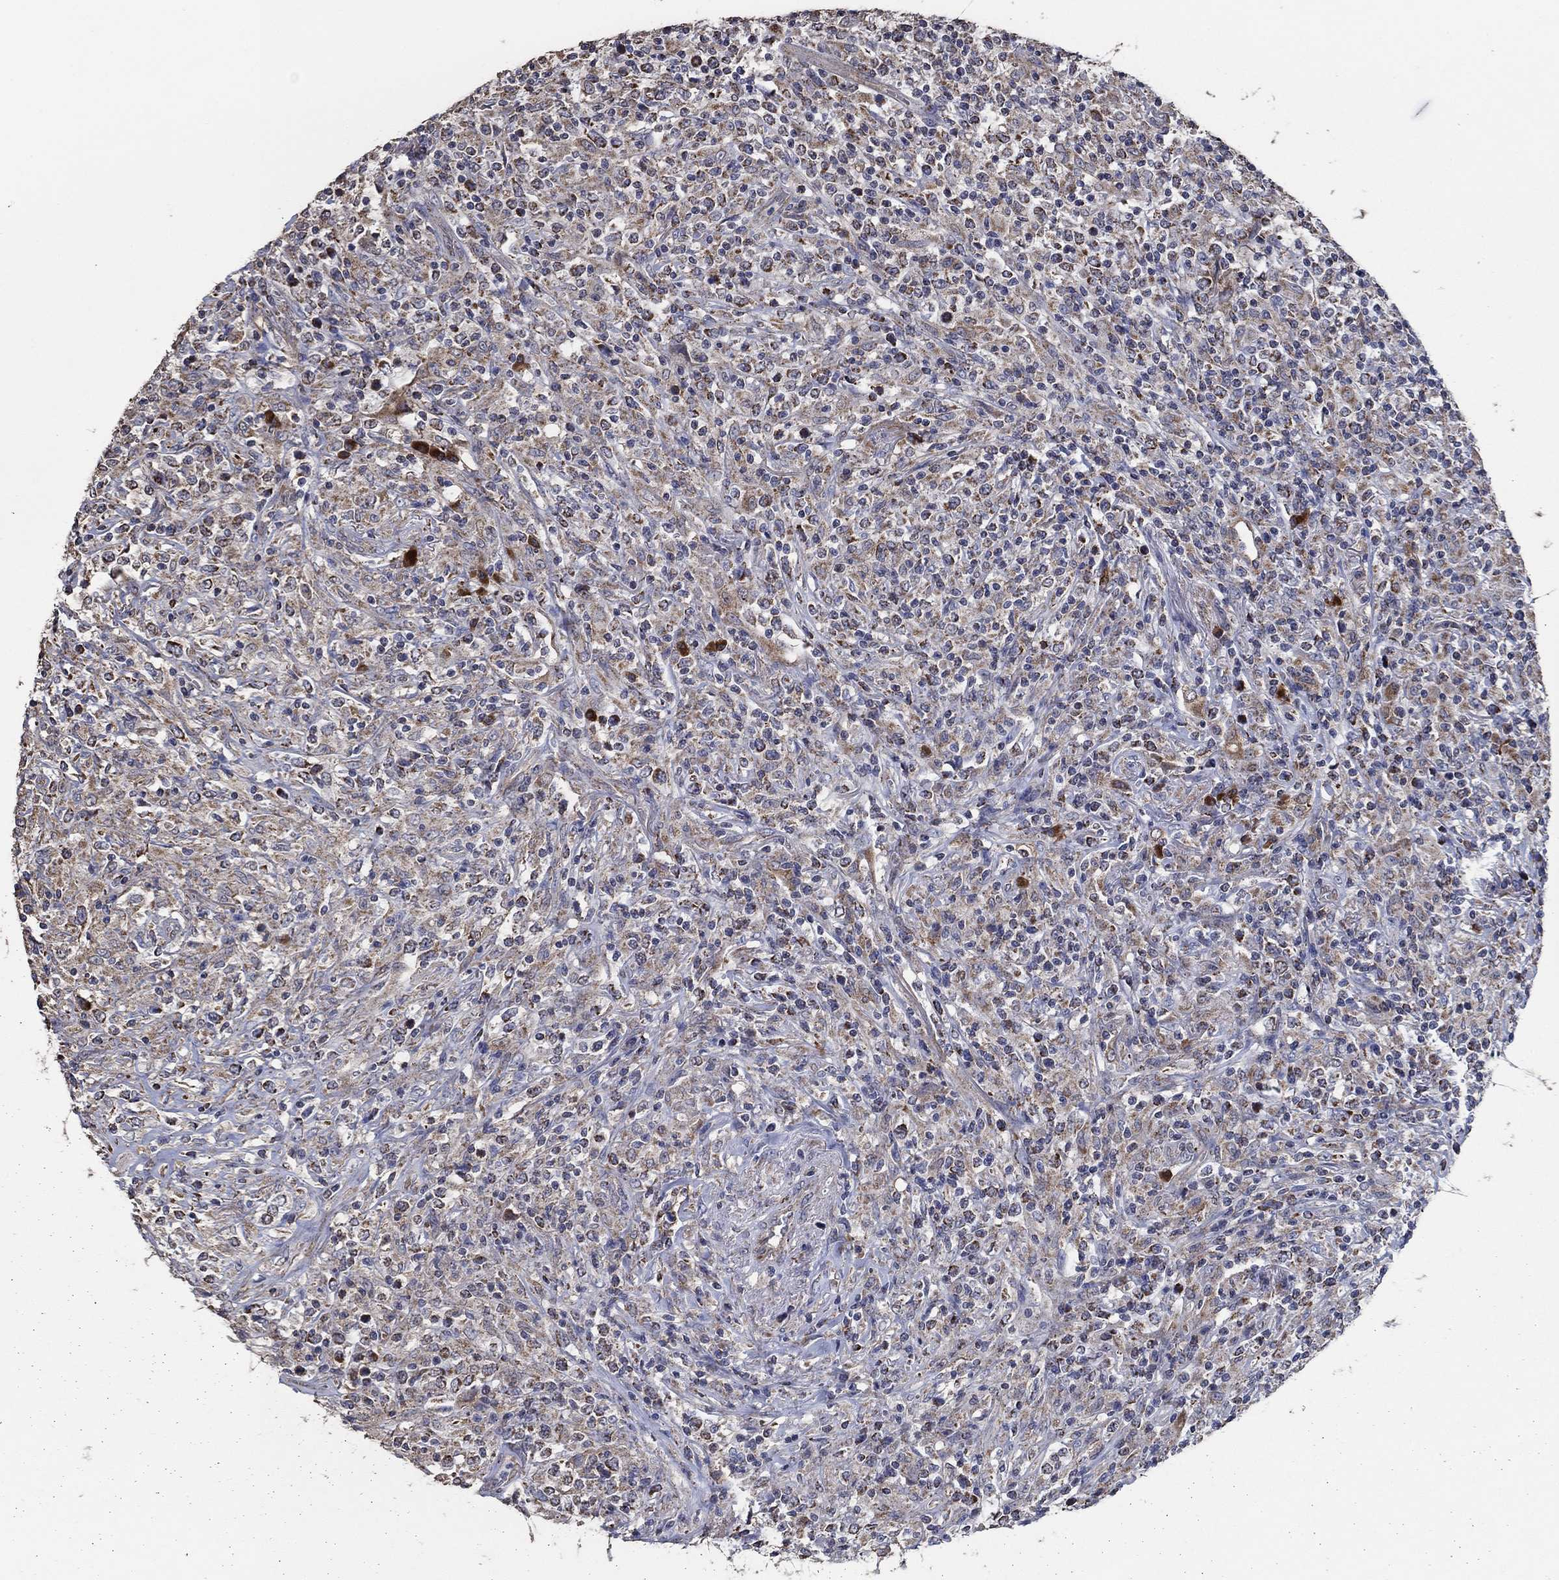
{"staining": {"intensity": "strong", "quantity": "<25%", "location": "cytoplasmic/membranous"}, "tissue": "lymphoma", "cell_type": "Tumor cells", "image_type": "cancer", "snomed": [{"axis": "morphology", "description": "Malignant lymphoma, non-Hodgkin's type, High grade"}, {"axis": "topography", "description": "Lung"}], "caption": "Tumor cells reveal medium levels of strong cytoplasmic/membranous staining in approximately <25% of cells in lymphoma.", "gene": "HID1", "patient": {"sex": "male", "age": 79}}